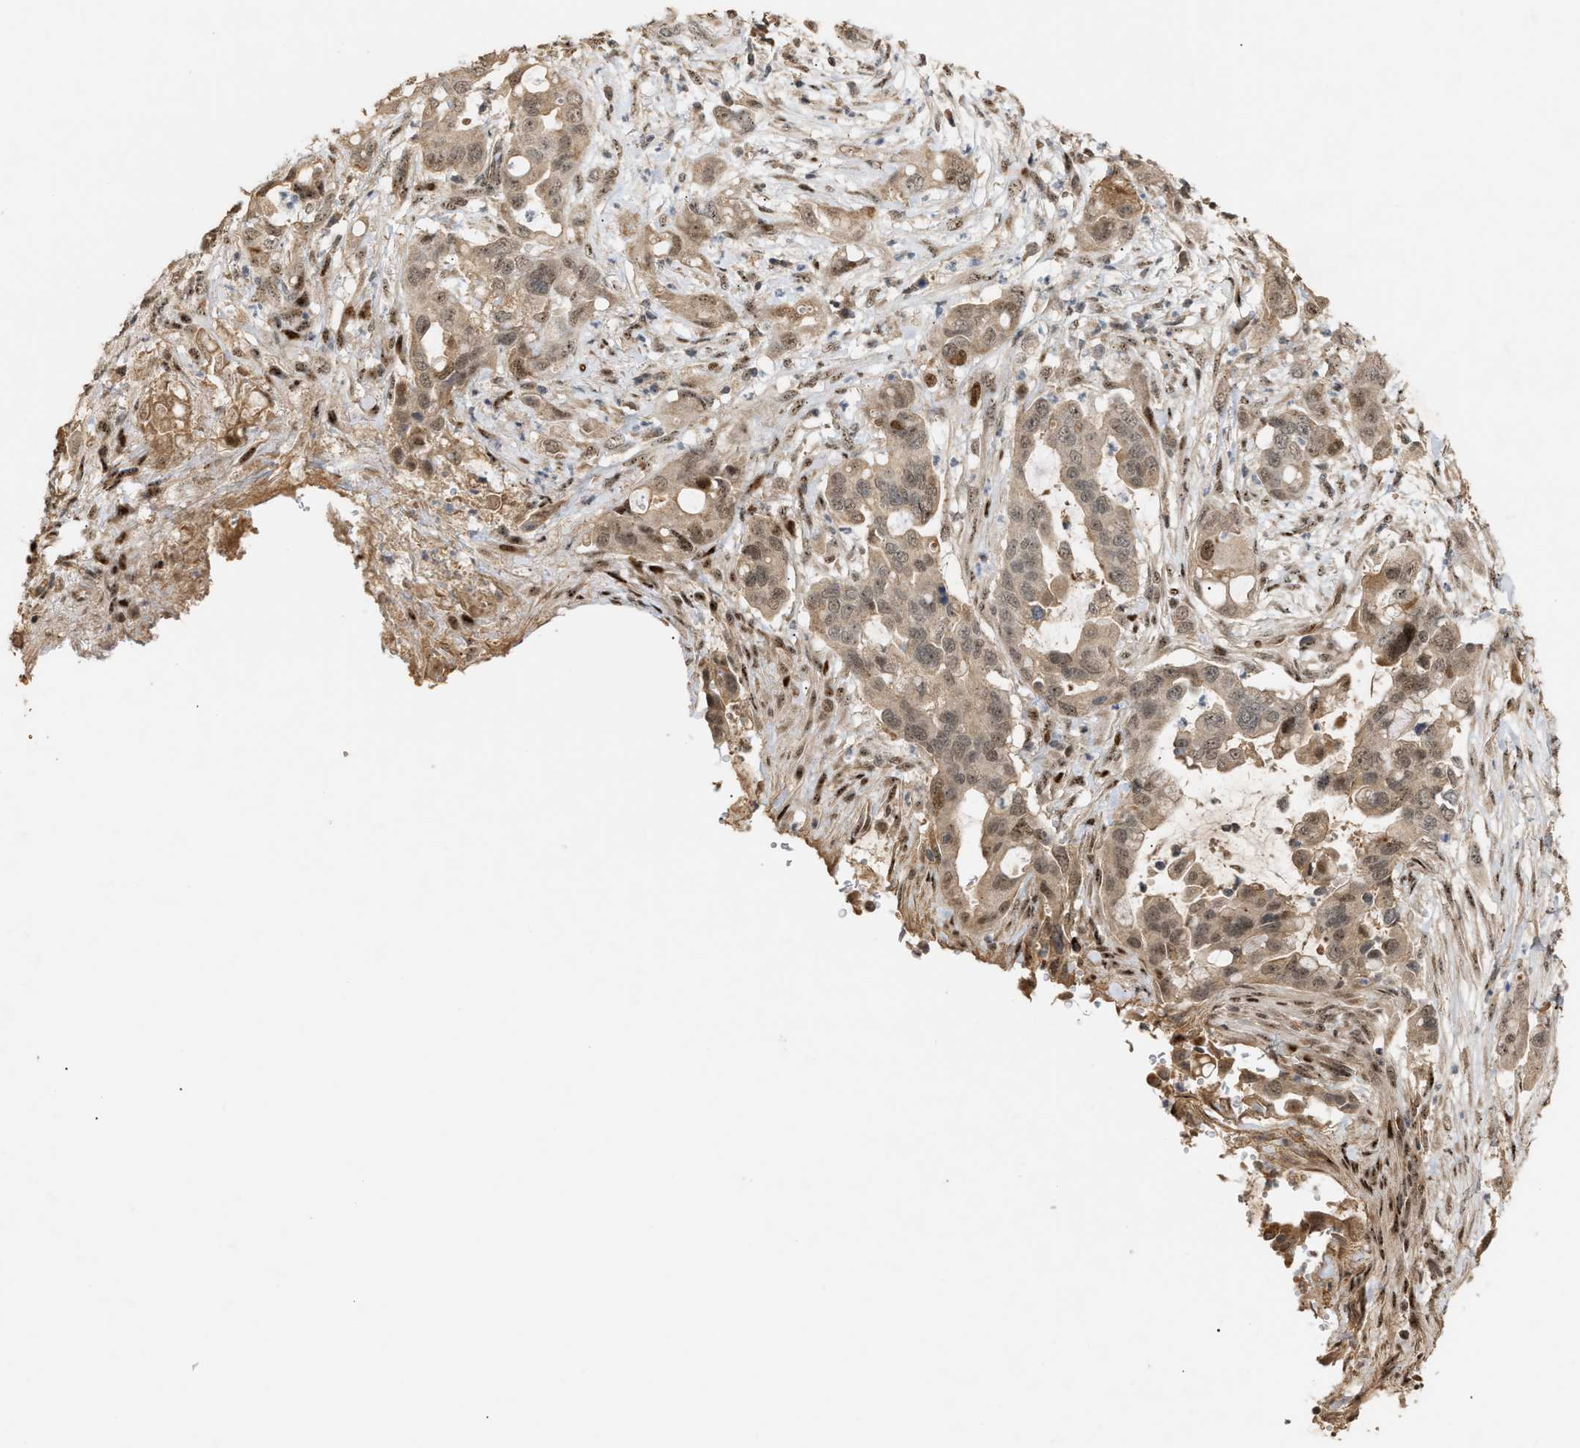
{"staining": {"intensity": "weak", "quantity": ">75%", "location": "cytoplasmic/membranous,nuclear"}, "tissue": "pancreatic cancer", "cell_type": "Tumor cells", "image_type": "cancer", "snomed": [{"axis": "morphology", "description": "Adenocarcinoma, NOS"}, {"axis": "topography", "description": "Pancreas"}], "caption": "Brown immunohistochemical staining in human adenocarcinoma (pancreatic) shows weak cytoplasmic/membranous and nuclear expression in approximately >75% of tumor cells.", "gene": "ZFAND5", "patient": {"sex": "female", "age": 70}}